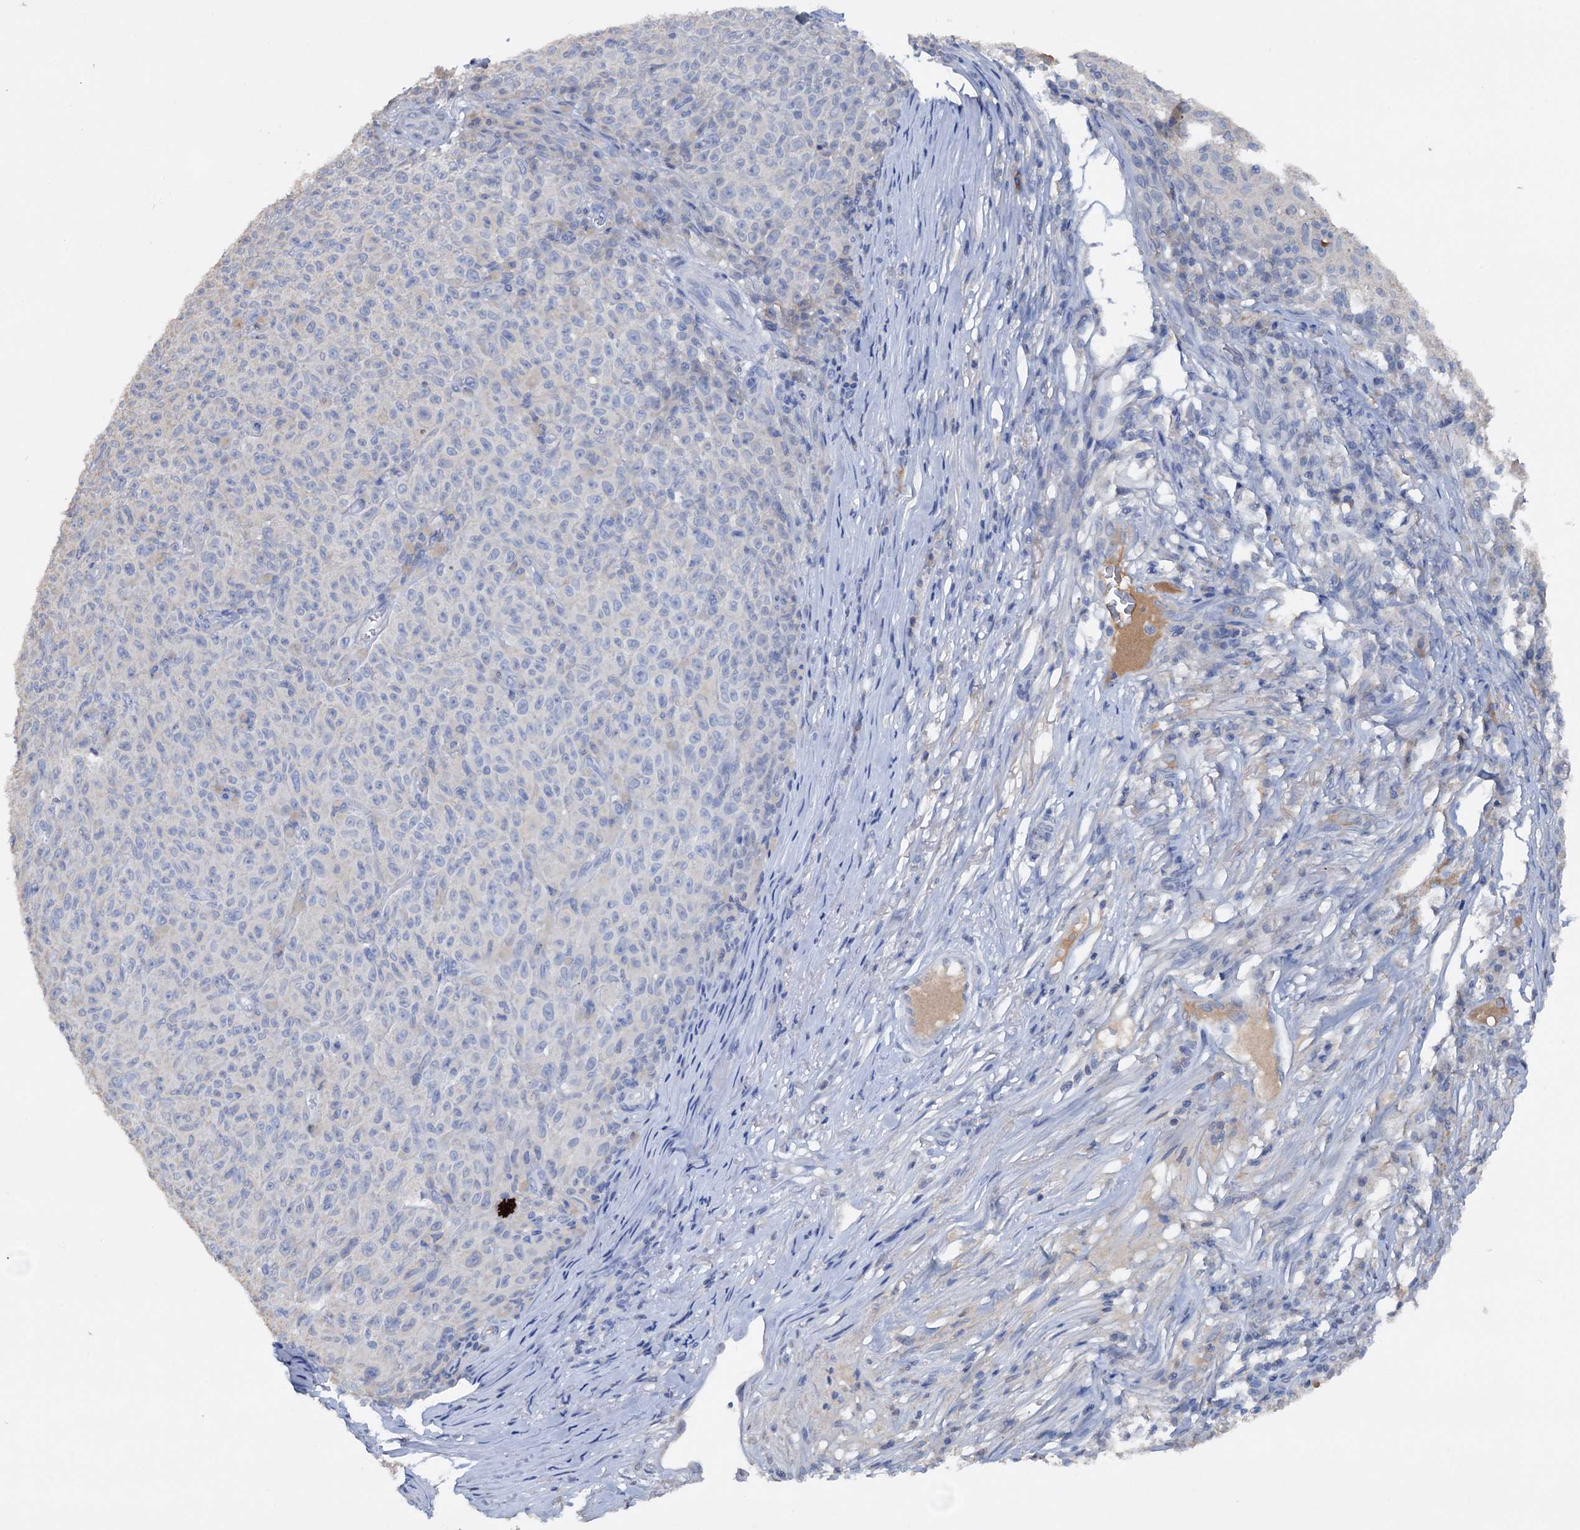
{"staining": {"intensity": "negative", "quantity": "none", "location": "none"}, "tissue": "melanoma", "cell_type": "Tumor cells", "image_type": "cancer", "snomed": [{"axis": "morphology", "description": "Malignant melanoma, NOS"}, {"axis": "topography", "description": "Skin"}], "caption": "High power microscopy micrograph of an immunohistochemistry (IHC) micrograph of melanoma, revealing no significant positivity in tumor cells.", "gene": "ARL13A", "patient": {"sex": "female", "age": 82}}